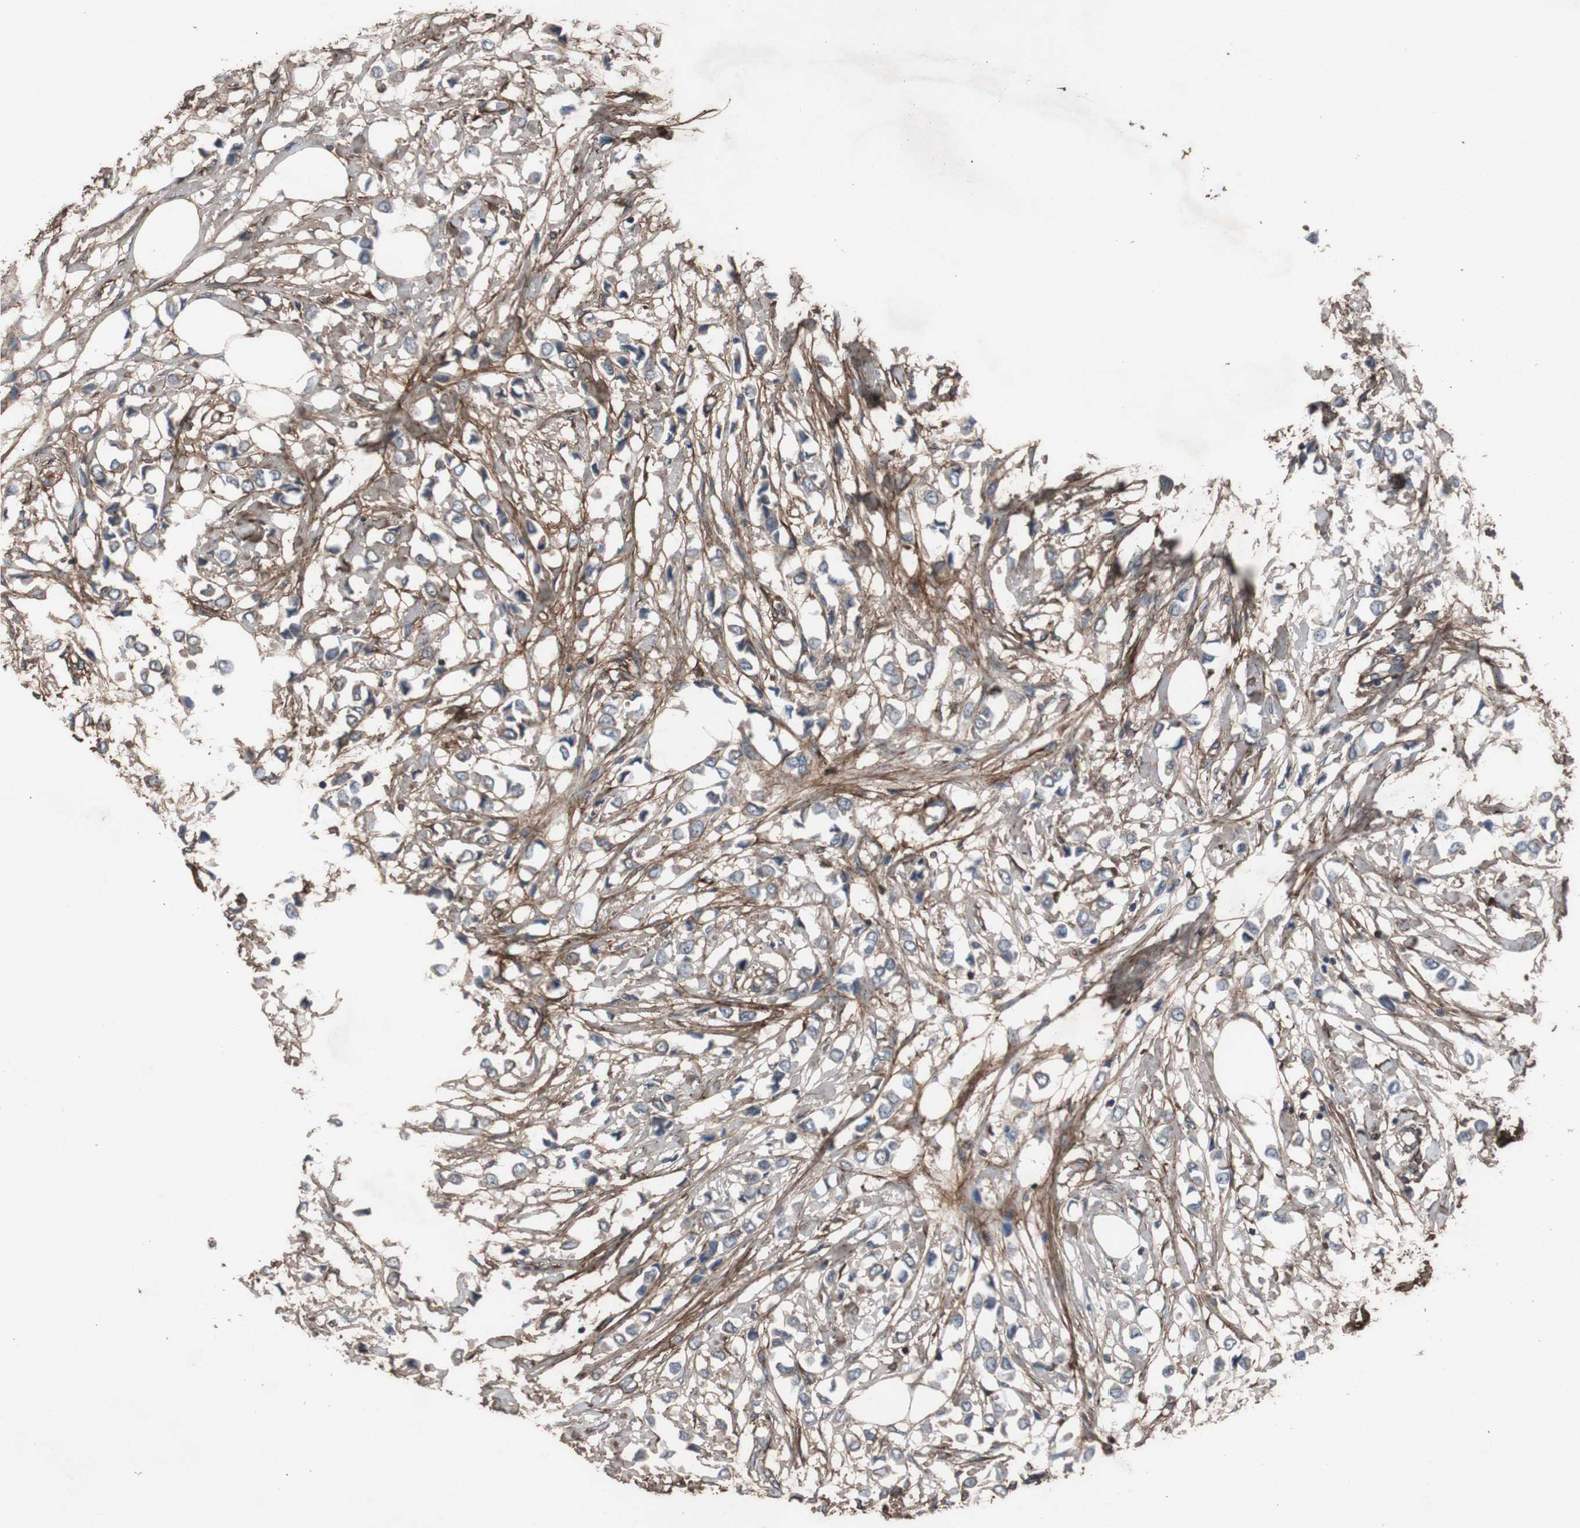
{"staining": {"intensity": "negative", "quantity": "none", "location": "none"}, "tissue": "breast cancer", "cell_type": "Tumor cells", "image_type": "cancer", "snomed": [{"axis": "morphology", "description": "Lobular carcinoma"}, {"axis": "topography", "description": "Breast"}], "caption": "Tumor cells show no significant protein positivity in breast cancer.", "gene": "COL6A2", "patient": {"sex": "female", "age": 51}}